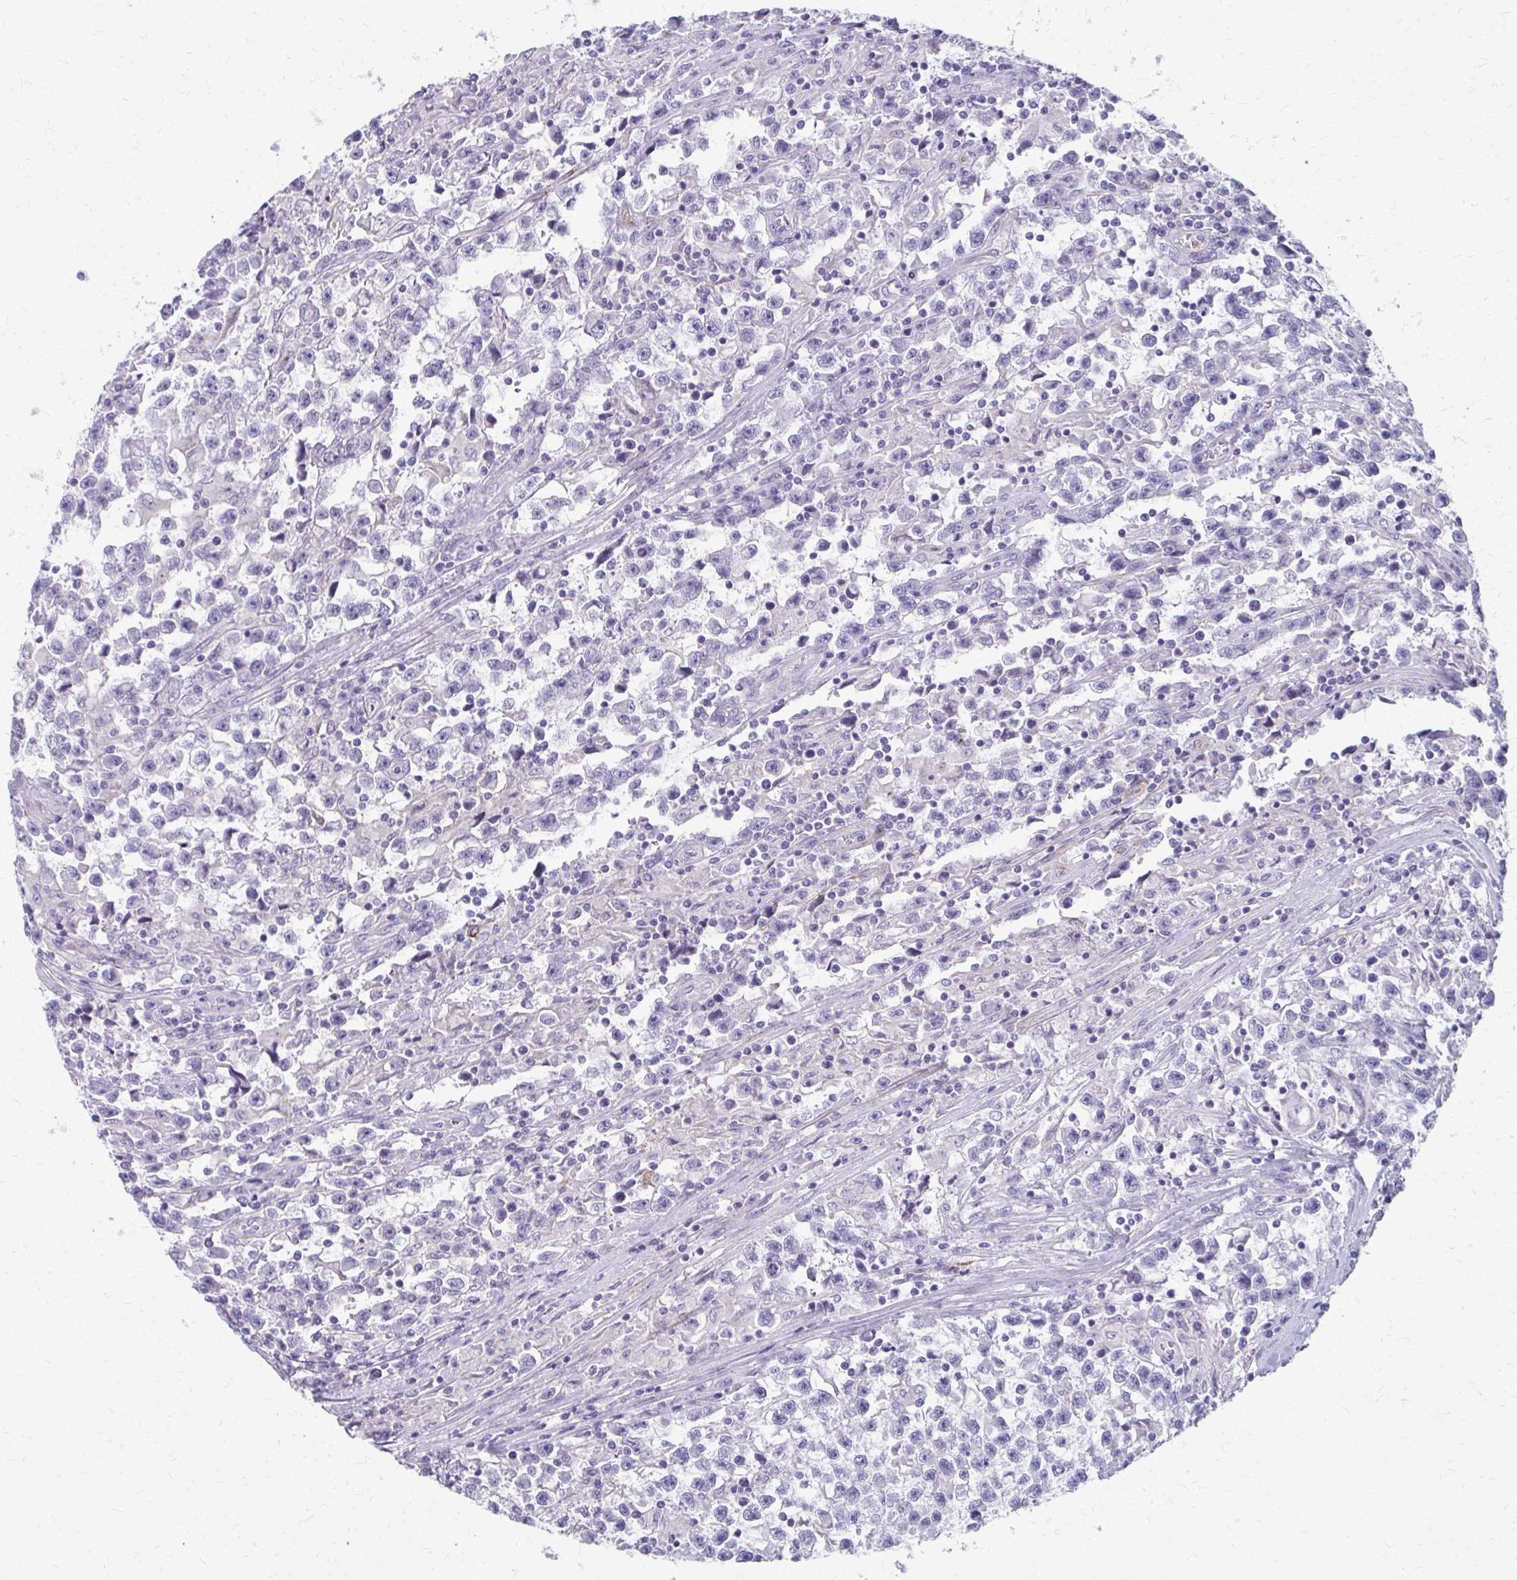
{"staining": {"intensity": "negative", "quantity": "none", "location": "none"}, "tissue": "testis cancer", "cell_type": "Tumor cells", "image_type": "cancer", "snomed": [{"axis": "morphology", "description": "Seminoma, NOS"}, {"axis": "topography", "description": "Testis"}], "caption": "Tumor cells are negative for brown protein staining in testis cancer. (Immunohistochemistry (ihc), brightfield microscopy, high magnification).", "gene": "ADIPOQ", "patient": {"sex": "male", "age": 31}}